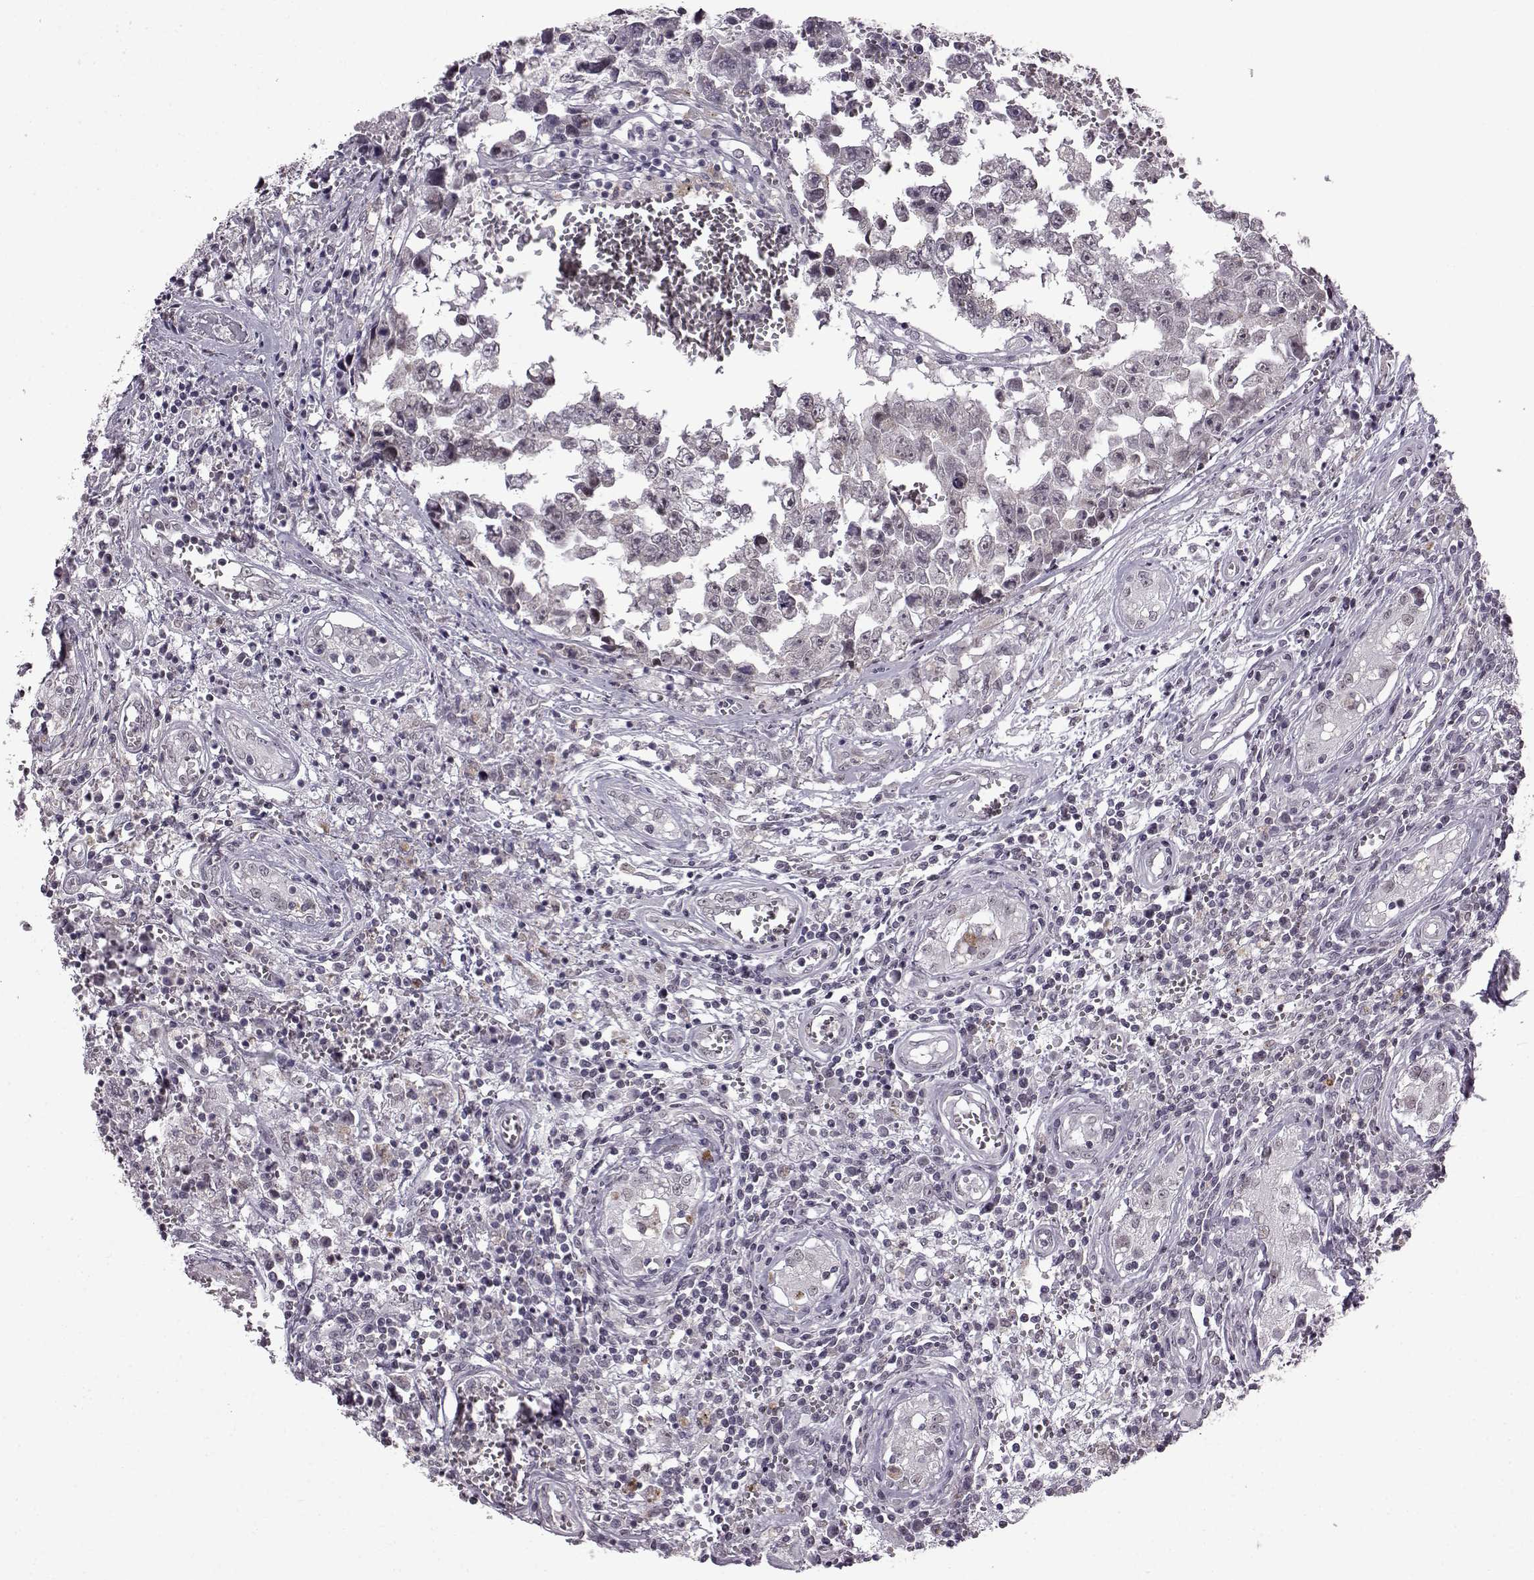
{"staining": {"intensity": "negative", "quantity": "none", "location": "none"}, "tissue": "testis cancer", "cell_type": "Tumor cells", "image_type": "cancer", "snomed": [{"axis": "morphology", "description": "Carcinoma, Embryonal, NOS"}, {"axis": "topography", "description": "Testis"}], "caption": "Immunohistochemical staining of human embryonal carcinoma (testis) displays no significant staining in tumor cells.", "gene": "SLC28A2", "patient": {"sex": "male", "age": 36}}